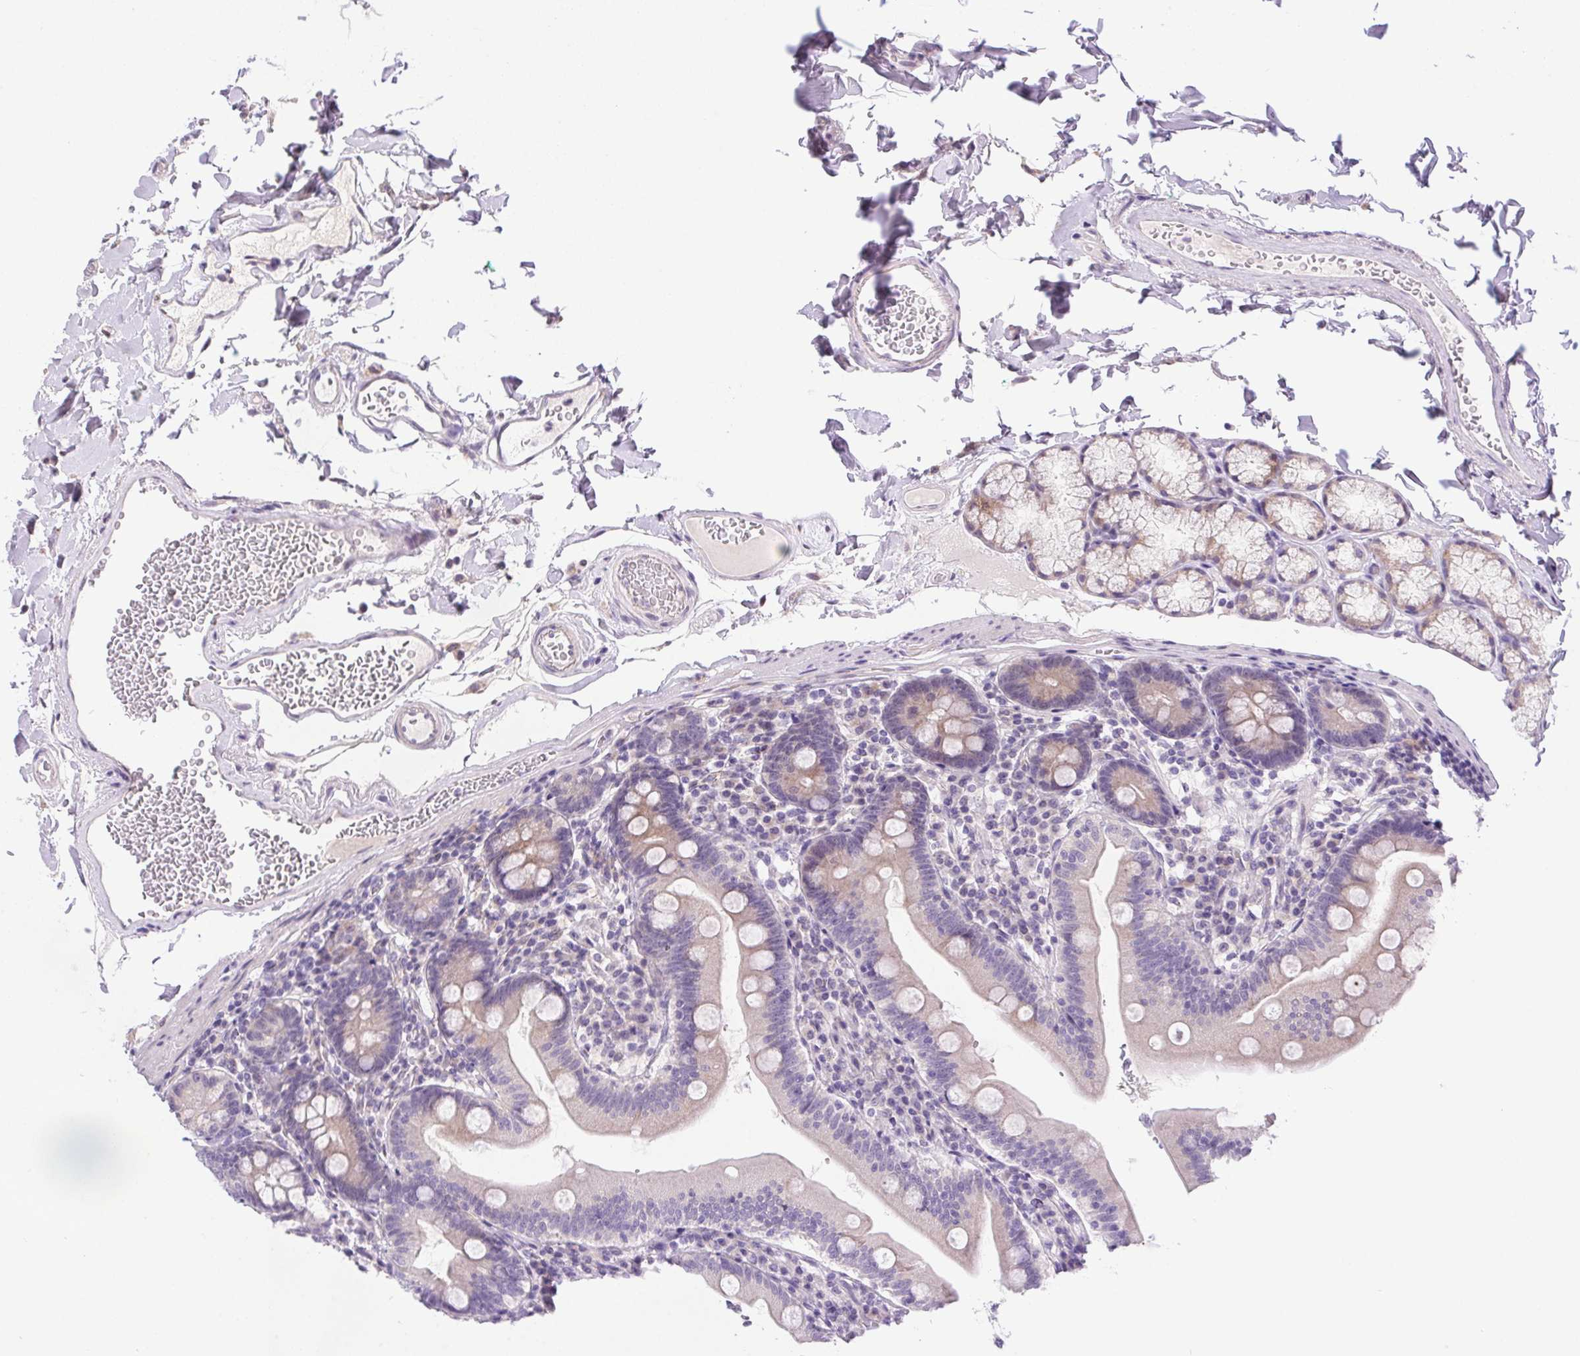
{"staining": {"intensity": "weak", "quantity": "25%-75%", "location": "cytoplasmic/membranous"}, "tissue": "duodenum", "cell_type": "Glandular cells", "image_type": "normal", "snomed": [{"axis": "morphology", "description": "Normal tissue, NOS"}, {"axis": "topography", "description": "Duodenum"}], "caption": "Protein staining of normal duodenum demonstrates weak cytoplasmic/membranous staining in approximately 25%-75% of glandular cells. Nuclei are stained in blue.", "gene": "LRRTM1", "patient": {"sex": "female", "age": 67}}